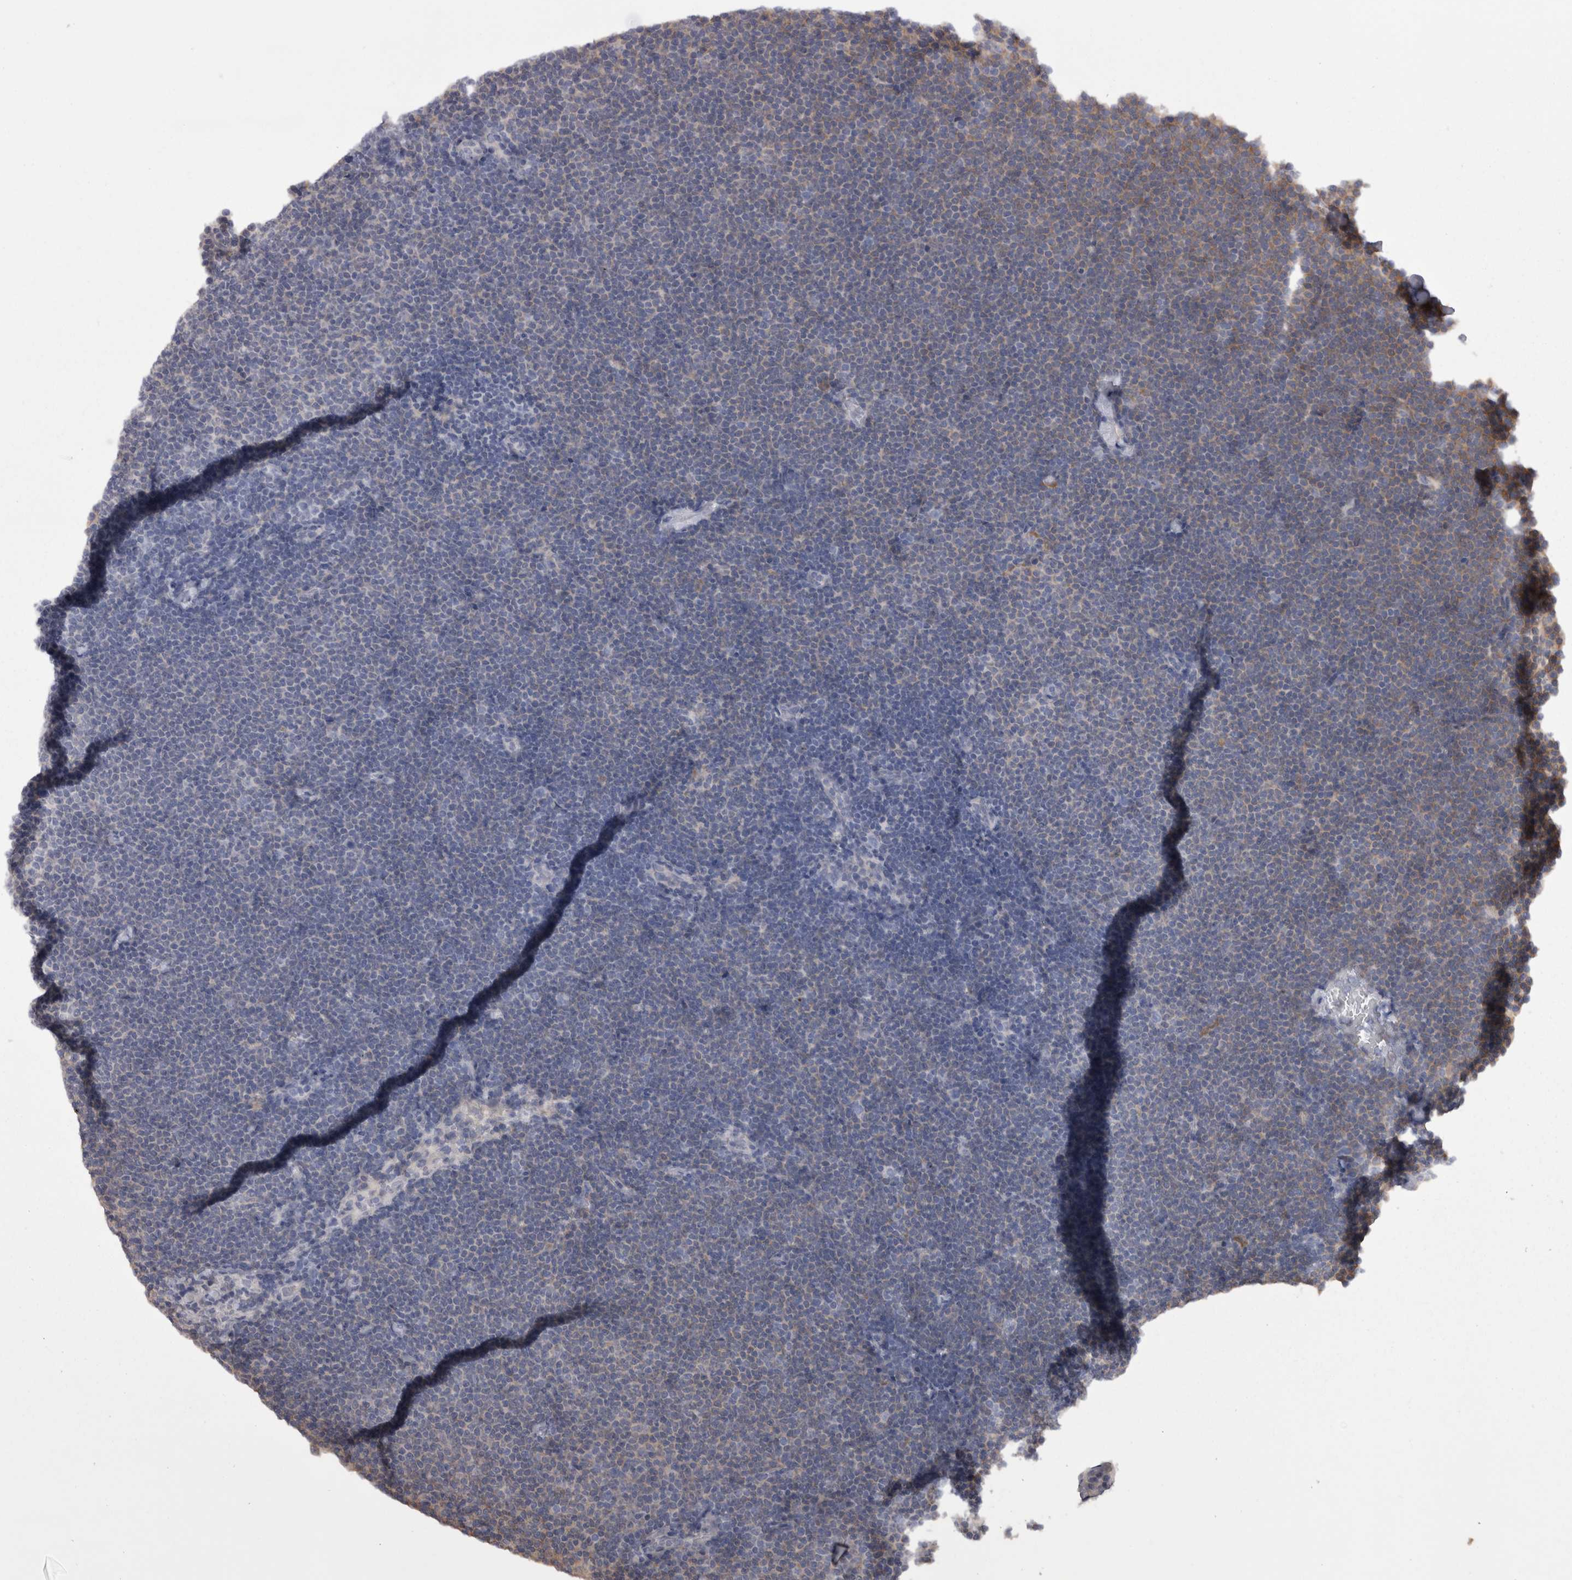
{"staining": {"intensity": "weak", "quantity": "<25%", "location": "cytoplasmic/membranous"}, "tissue": "lymphoma", "cell_type": "Tumor cells", "image_type": "cancer", "snomed": [{"axis": "morphology", "description": "Malignant lymphoma, non-Hodgkin's type, Low grade"}, {"axis": "topography", "description": "Lymph node"}], "caption": "Protein analysis of malignant lymphoma, non-Hodgkin's type (low-grade) demonstrates no significant positivity in tumor cells.", "gene": "CAMK2D", "patient": {"sex": "female", "age": 53}}